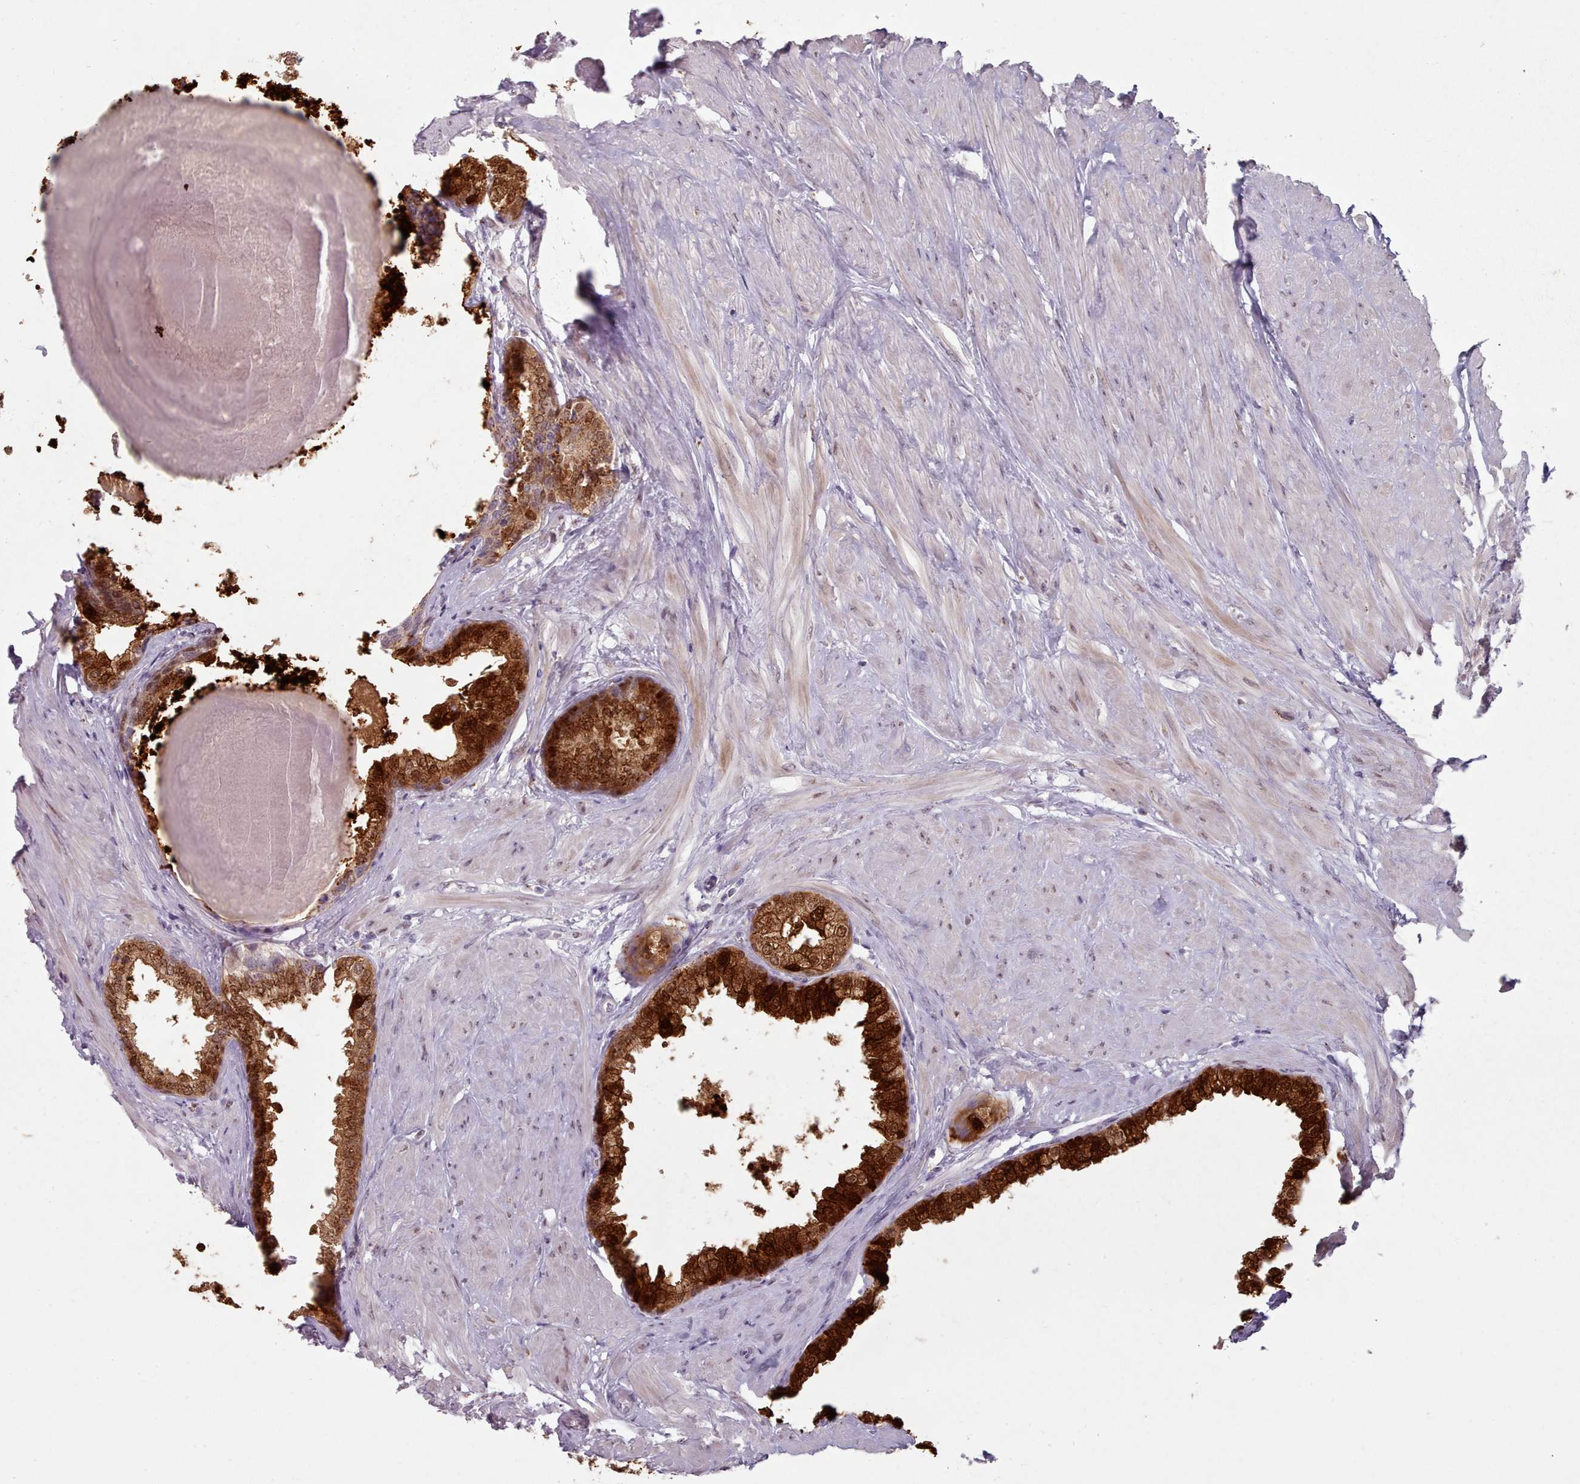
{"staining": {"intensity": "strong", "quantity": ">75%", "location": "cytoplasmic/membranous,nuclear"}, "tissue": "prostate", "cell_type": "Glandular cells", "image_type": "normal", "snomed": [{"axis": "morphology", "description": "Normal tissue, NOS"}, {"axis": "topography", "description": "Prostate"}], "caption": "Prostate stained for a protein (brown) exhibits strong cytoplasmic/membranous,nuclear positive expression in about >75% of glandular cells.", "gene": "MAN1B1", "patient": {"sex": "male", "age": 48}}